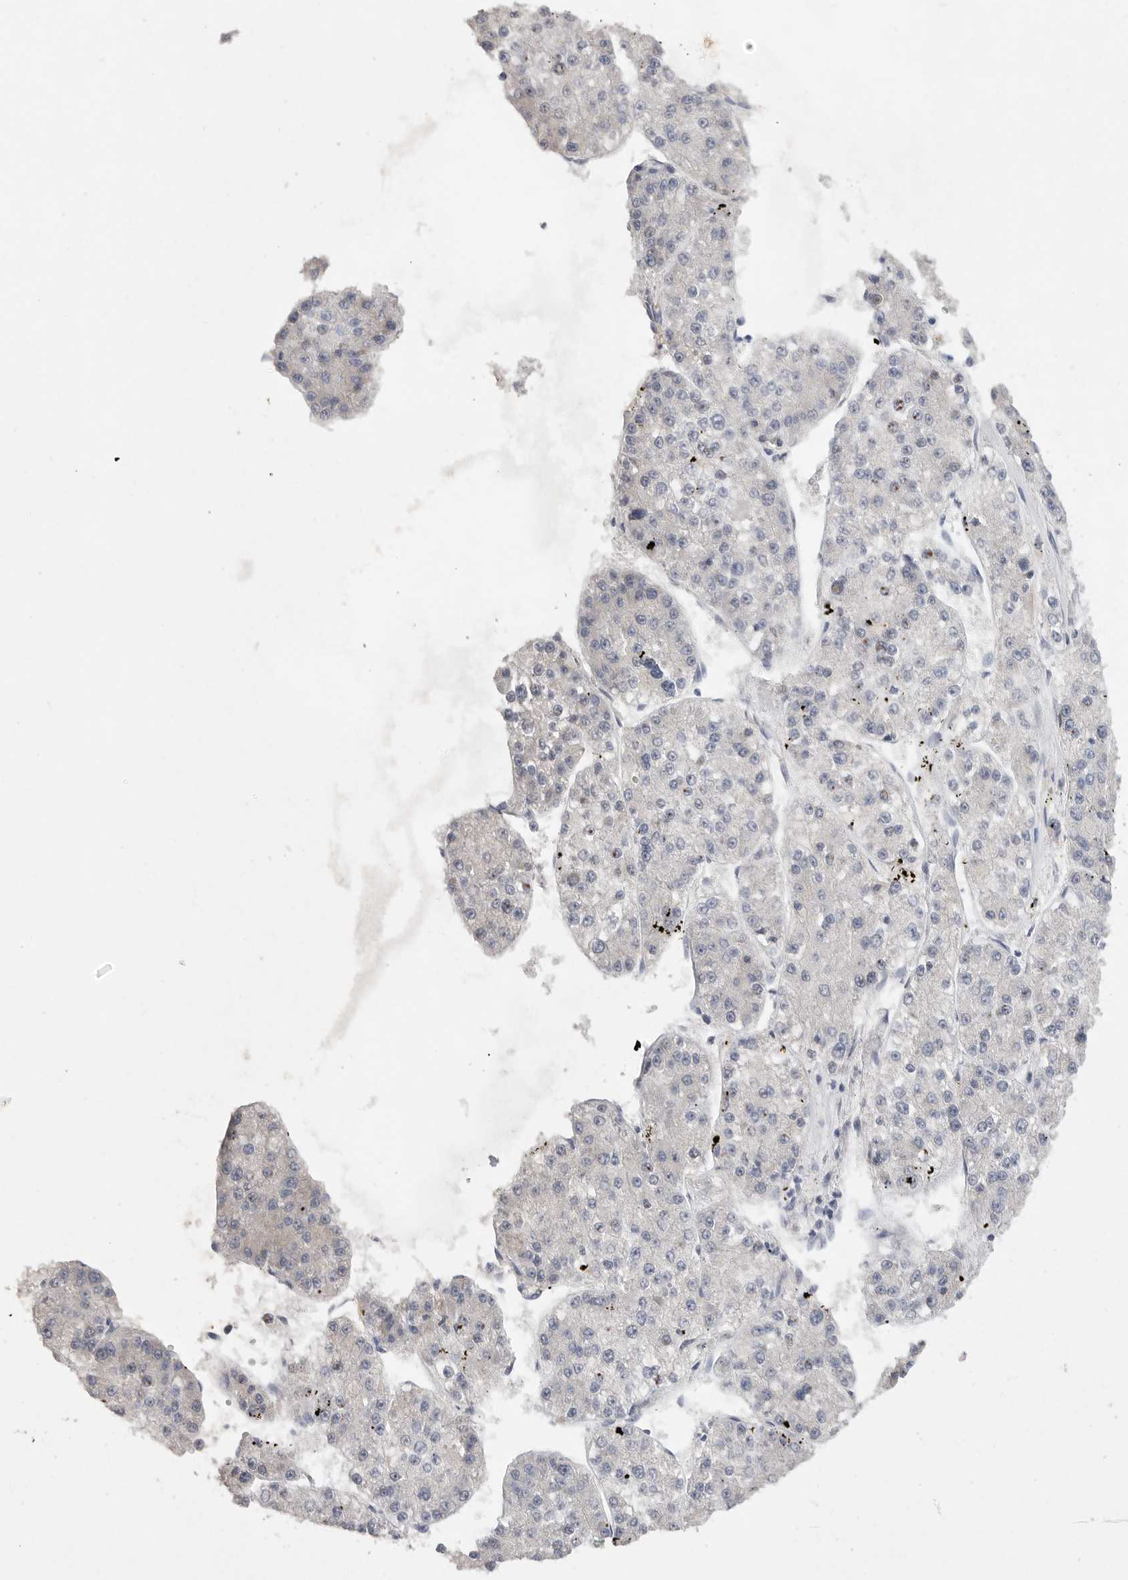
{"staining": {"intensity": "negative", "quantity": "none", "location": "none"}, "tissue": "liver cancer", "cell_type": "Tumor cells", "image_type": "cancer", "snomed": [{"axis": "morphology", "description": "Carcinoma, Hepatocellular, NOS"}, {"axis": "topography", "description": "Liver"}], "caption": "Image shows no significant protein positivity in tumor cells of hepatocellular carcinoma (liver).", "gene": "EDEM3", "patient": {"sex": "female", "age": 73}}